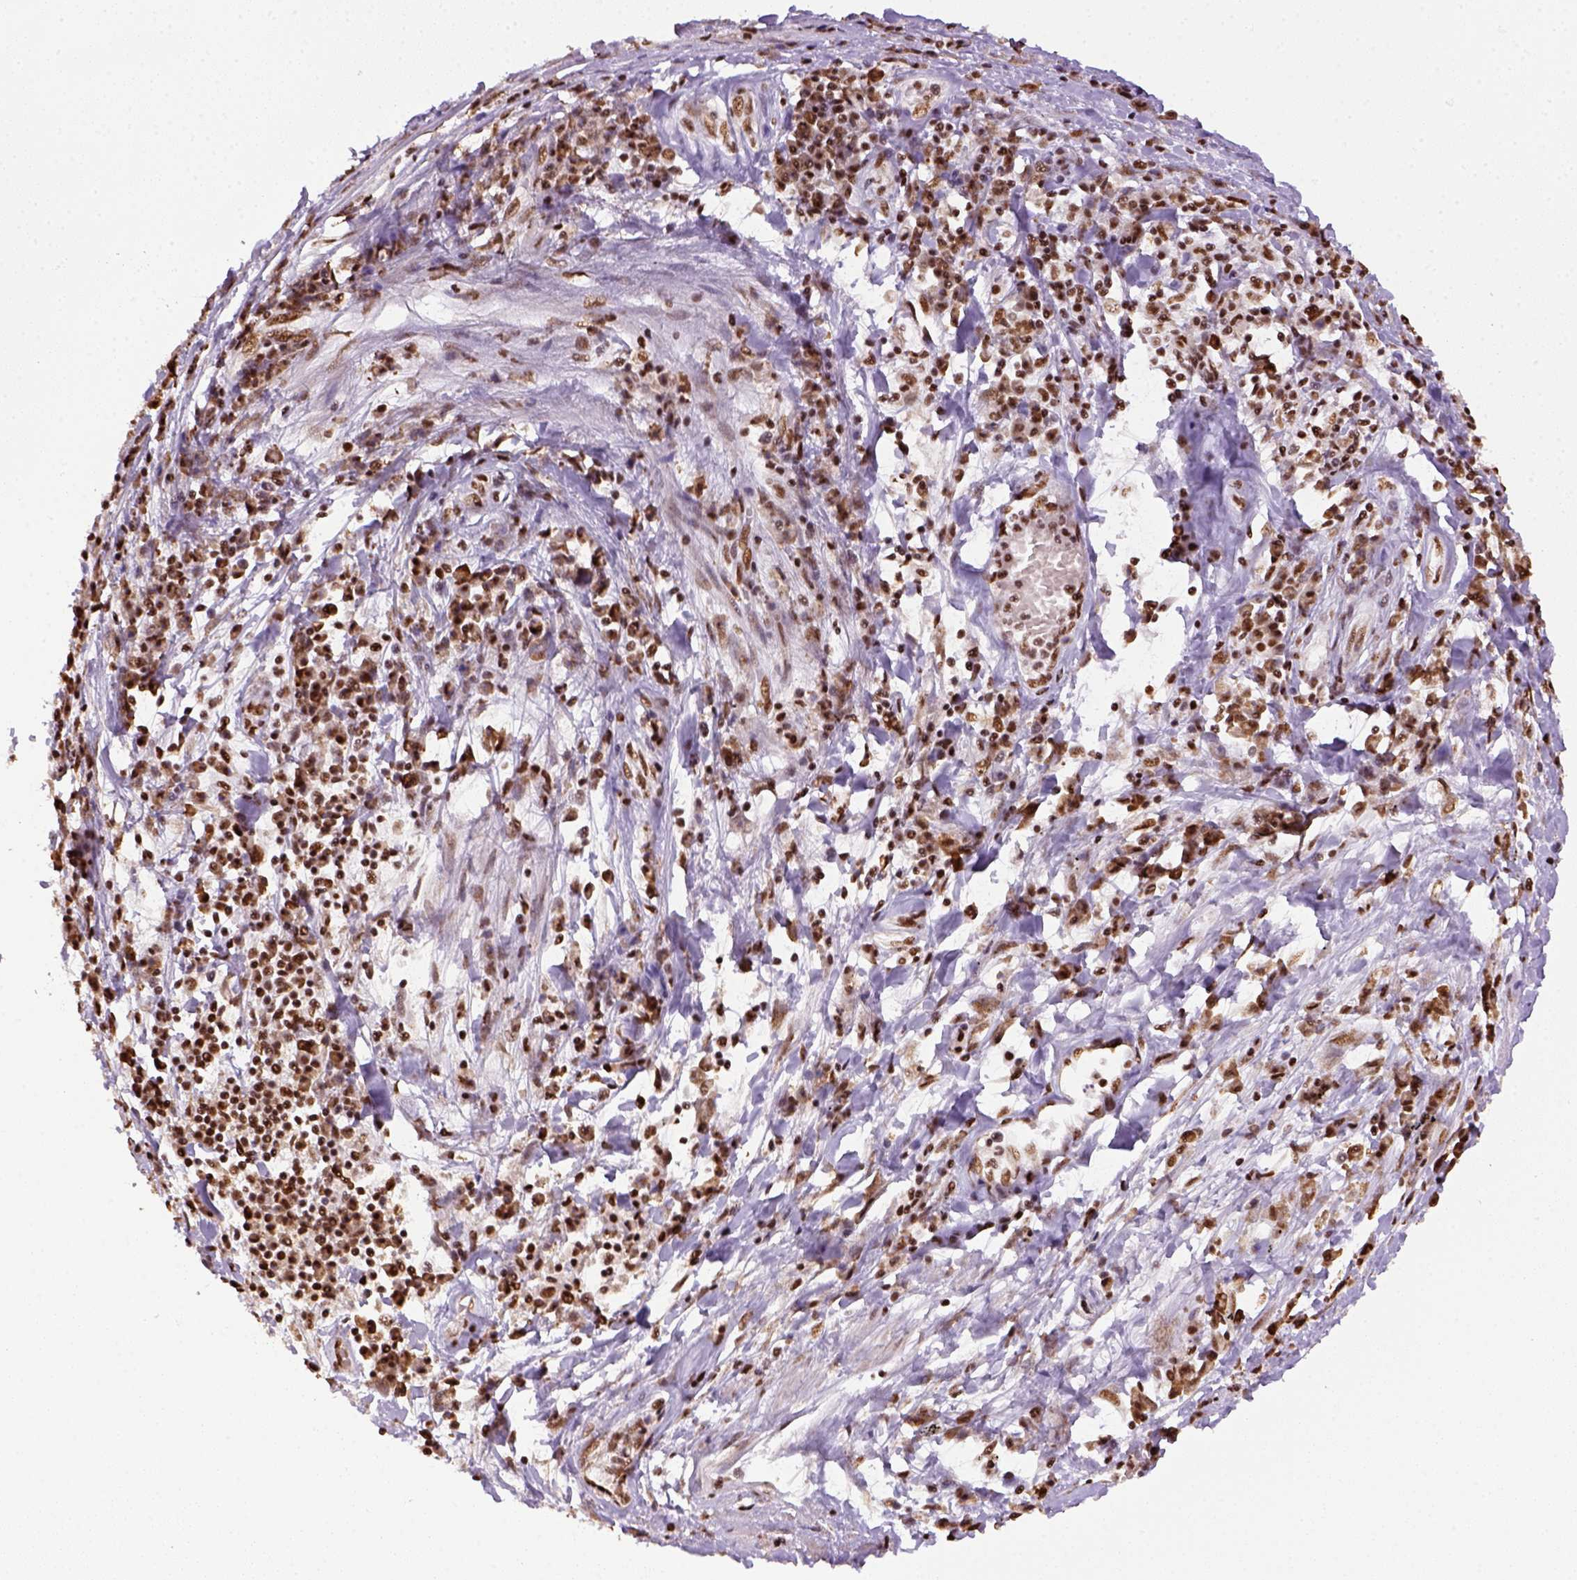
{"staining": {"intensity": "strong", "quantity": "25%-75%", "location": "nuclear"}, "tissue": "lung cancer", "cell_type": "Tumor cells", "image_type": "cancer", "snomed": [{"axis": "morphology", "description": "Squamous cell carcinoma, NOS"}, {"axis": "topography", "description": "Lung"}], "caption": "Lung squamous cell carcinoma tissue shows strong nuclear expression in about 25%-75% of tumor cells", "gene": "CCAR1", "patient": {"sex": "male", "age": 73}}